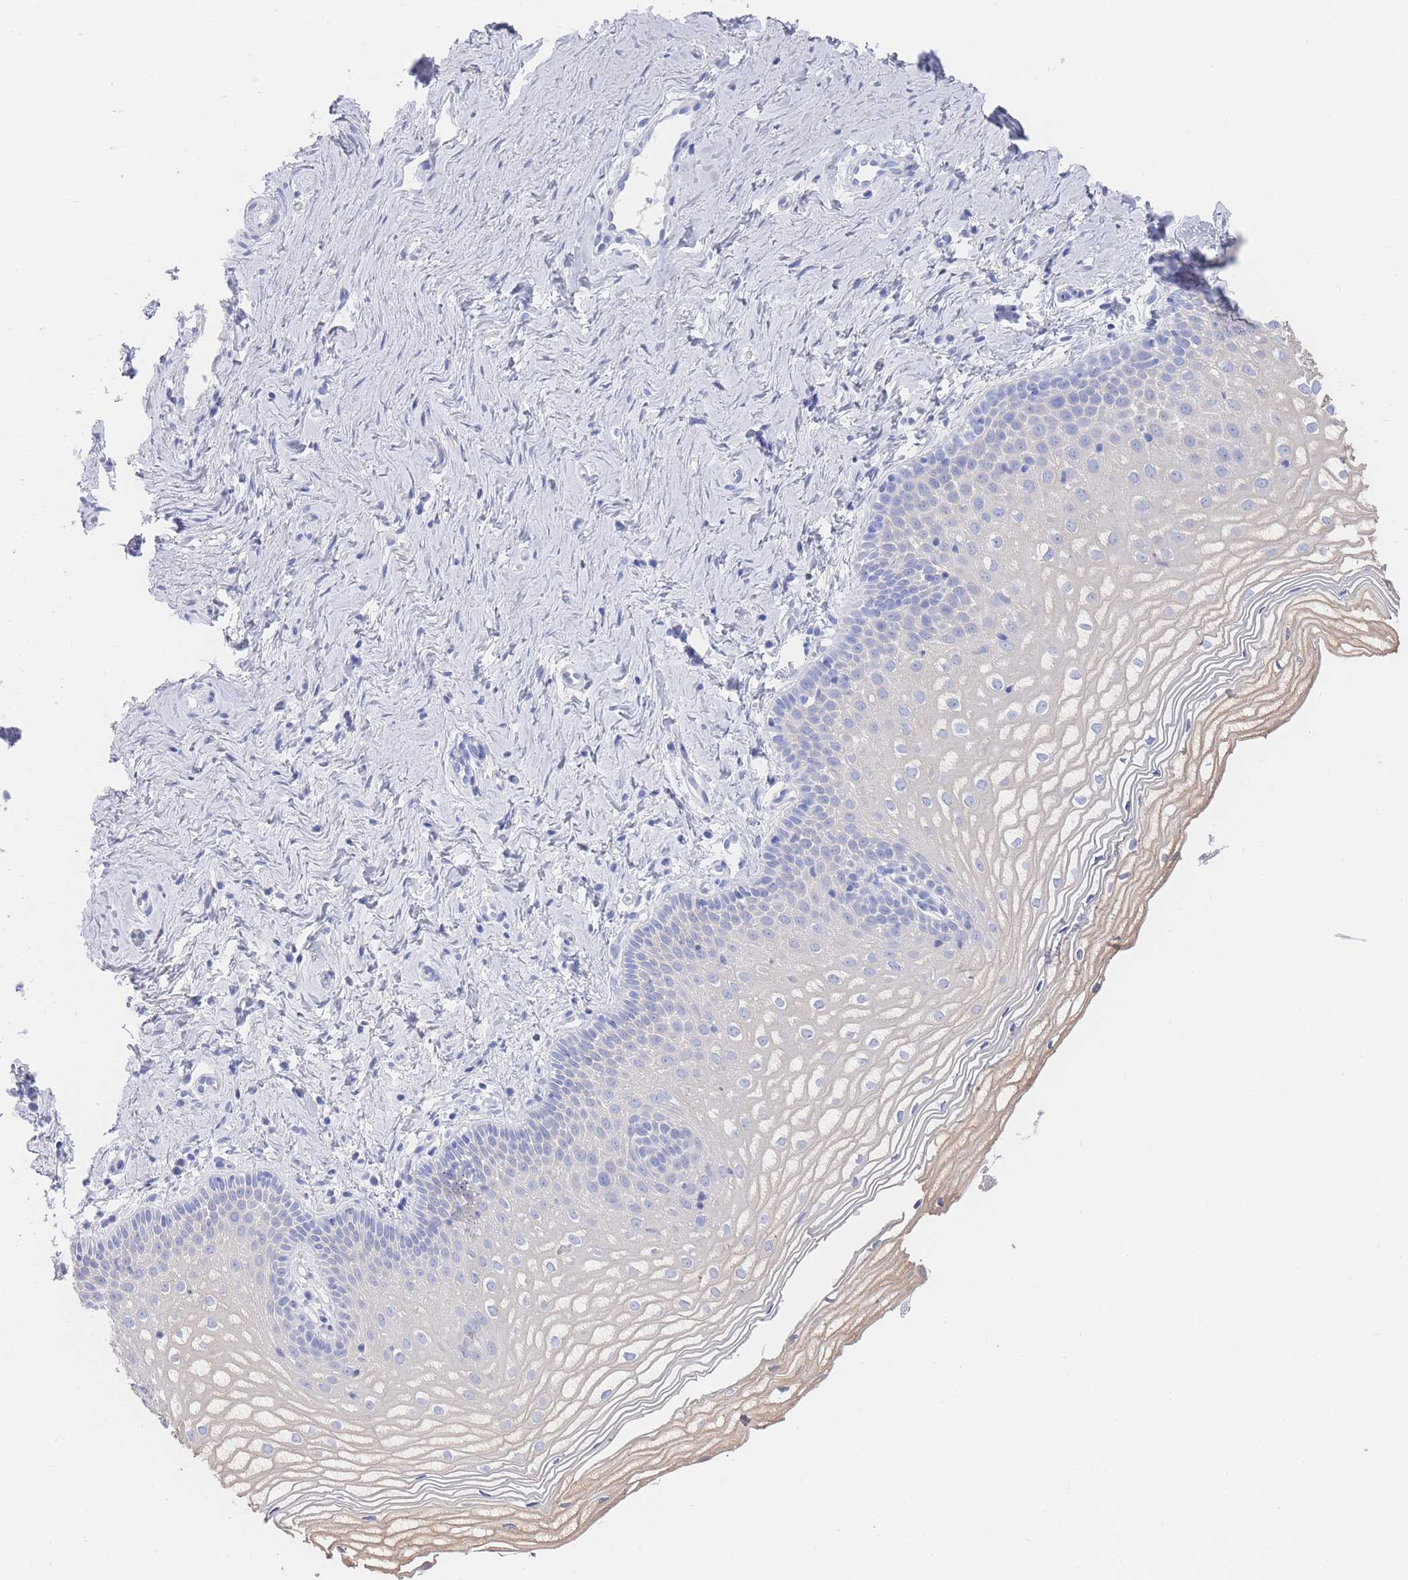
{"staining": {"intensity": "negative", "quantity": "none", "location": "none"}, "tissue": "vagina", "cell_type": "Squamous epithelial cells", "image_type": "normal", "snomed": [{"axis": "morphology", "description": "Normal tissue, NOS"}, {"axis": "topography", "description": "Vagina"}], "caption": "Squamous epithelial cells show no significant positivity in unremarkable vagina.", "gene": "LRRC37A2", "patient": {"sex": "female", "age": 56}}